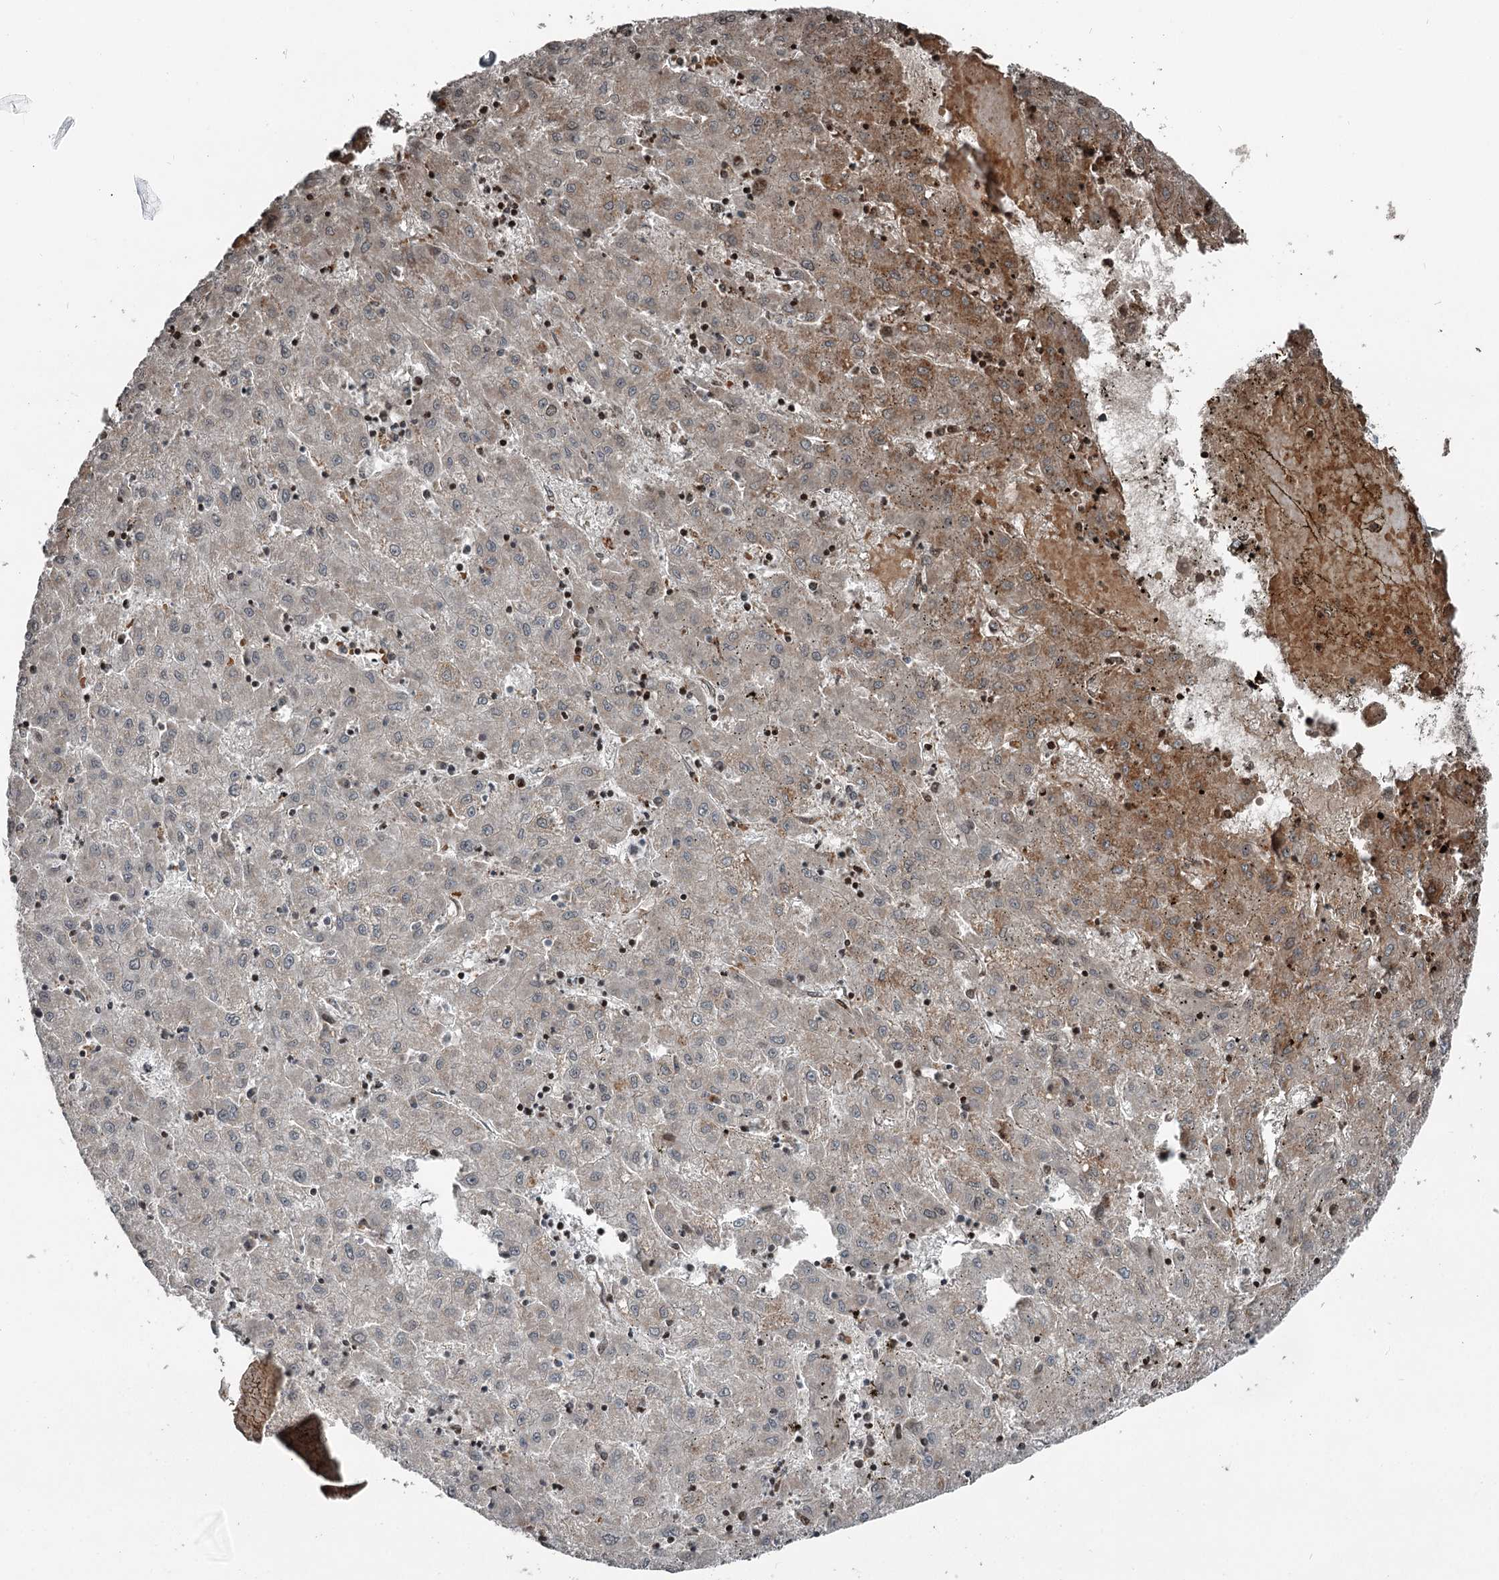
{"staining": {"intensity": "moderate", "quantity": "25%-75%", "location": "cytoplasmic/membranous"}, "tissue": "liver cancer", "cell_type": "Tumor cells", "image_type": "cancer", "snomed": [{"axis": "morphology", "description": "Carcinoma, Hepatocellular, NOS"}, {"axis": "topography", "description": "Liver"}], "caption": "This is a histology image of immunohistochemistry (IHC) staining of liver cancer, which shows moderate positivity in the cytoplasmic/membranous of tumor cells.", "gene": "RASSF8", "patient": {"sex": "male", "age": 72}}